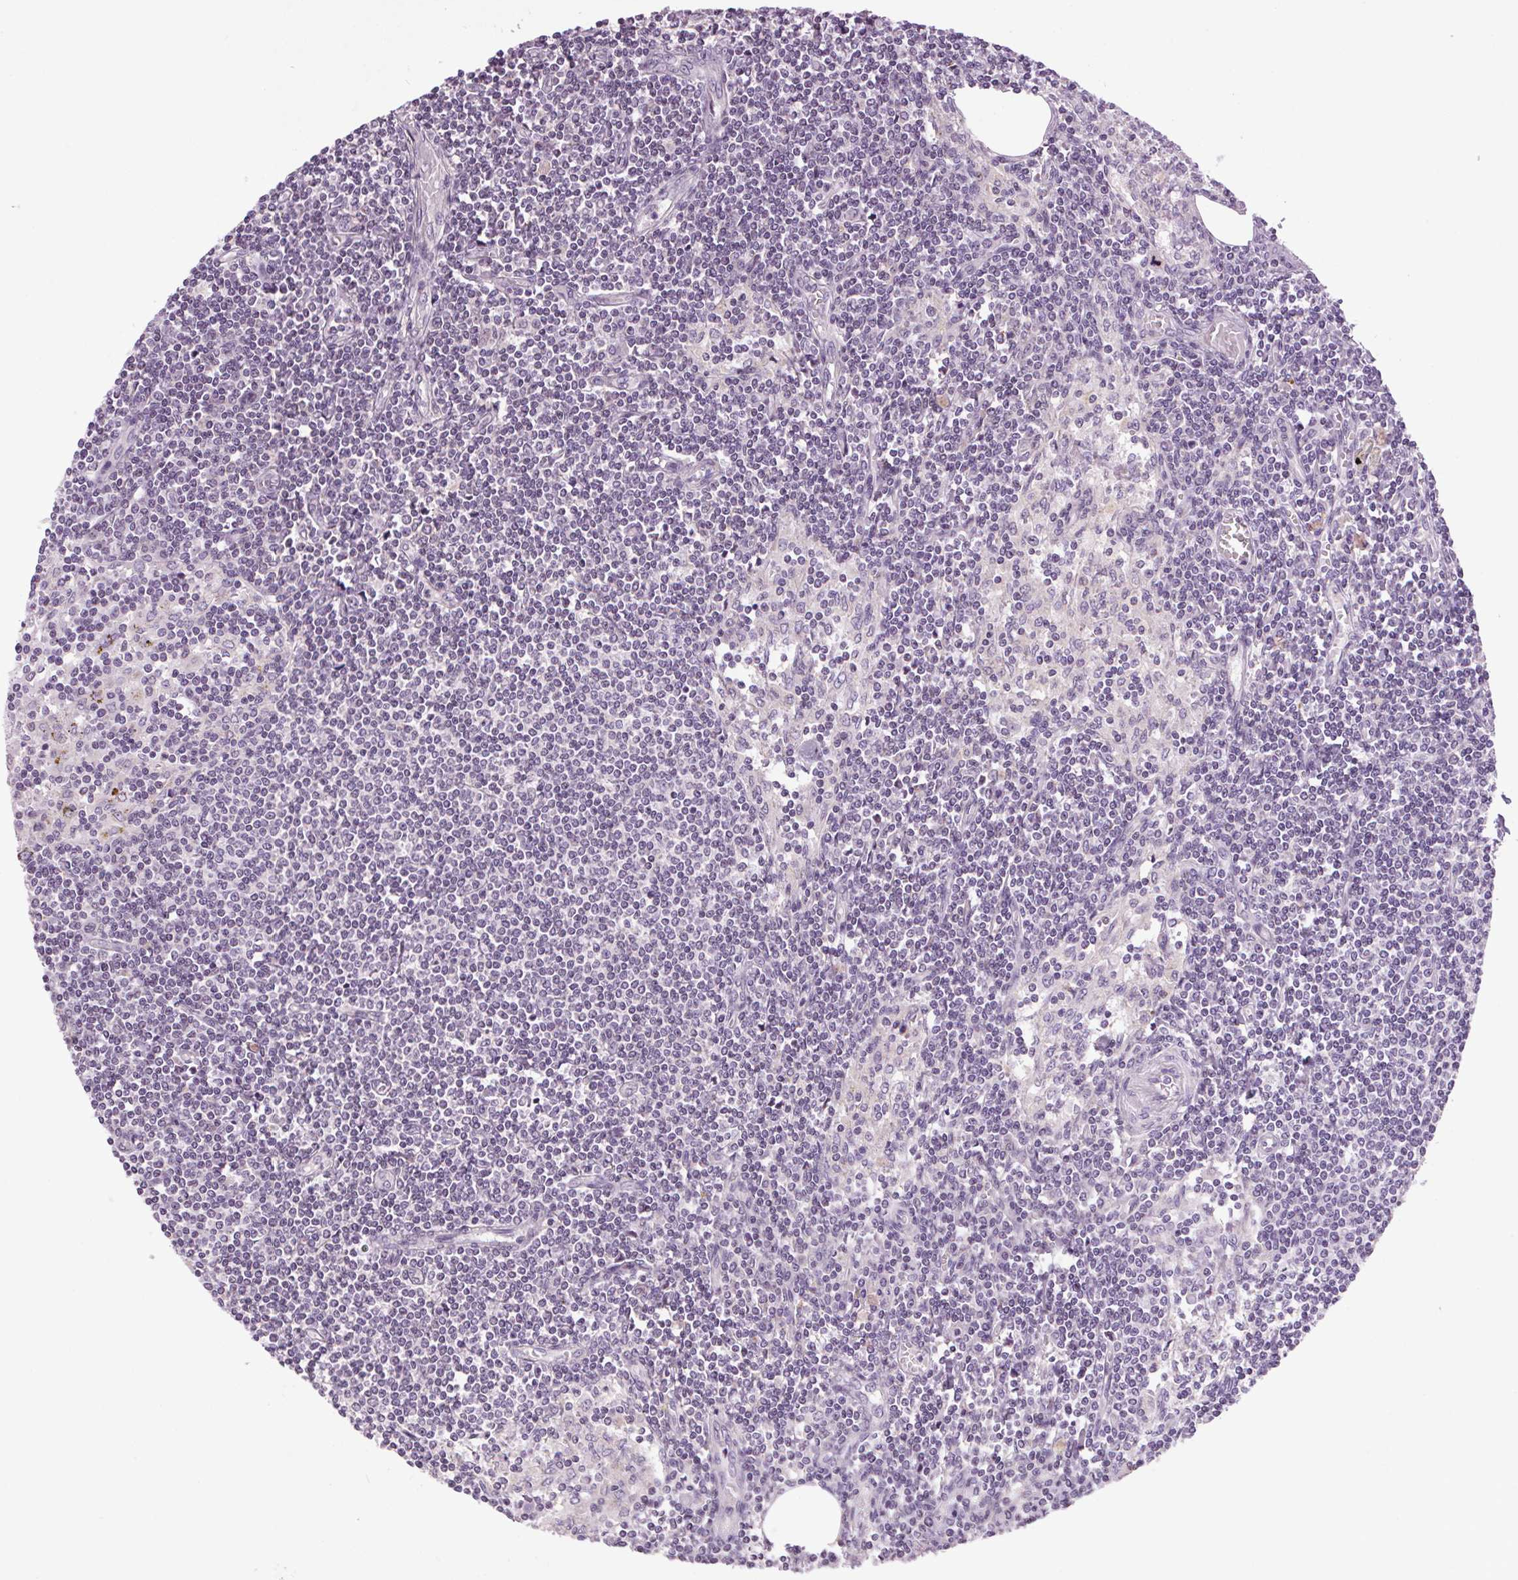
{"staining": {"intensity": "weak", "quantity": "<25%", "location": "cytoplasmic/membranous"}, "tissue": "lymph node", "cell_type": "Germinal center cells", "image_type": "normal", "snomed": [{"axis": "morphology", "description": "Normal tissue, NOS"}, {"axis": "topography", "description": "Lymph node"}], "caption": "High power microscopy micrograph of an immunohistochemistry micrograph of benign lymph node, revealing no significant expression in germinal center cells. (IHC, brightfield microscopy, high magnification).", "gene": "SMIM13", "patient": {"sex": "female", "age": 69}}